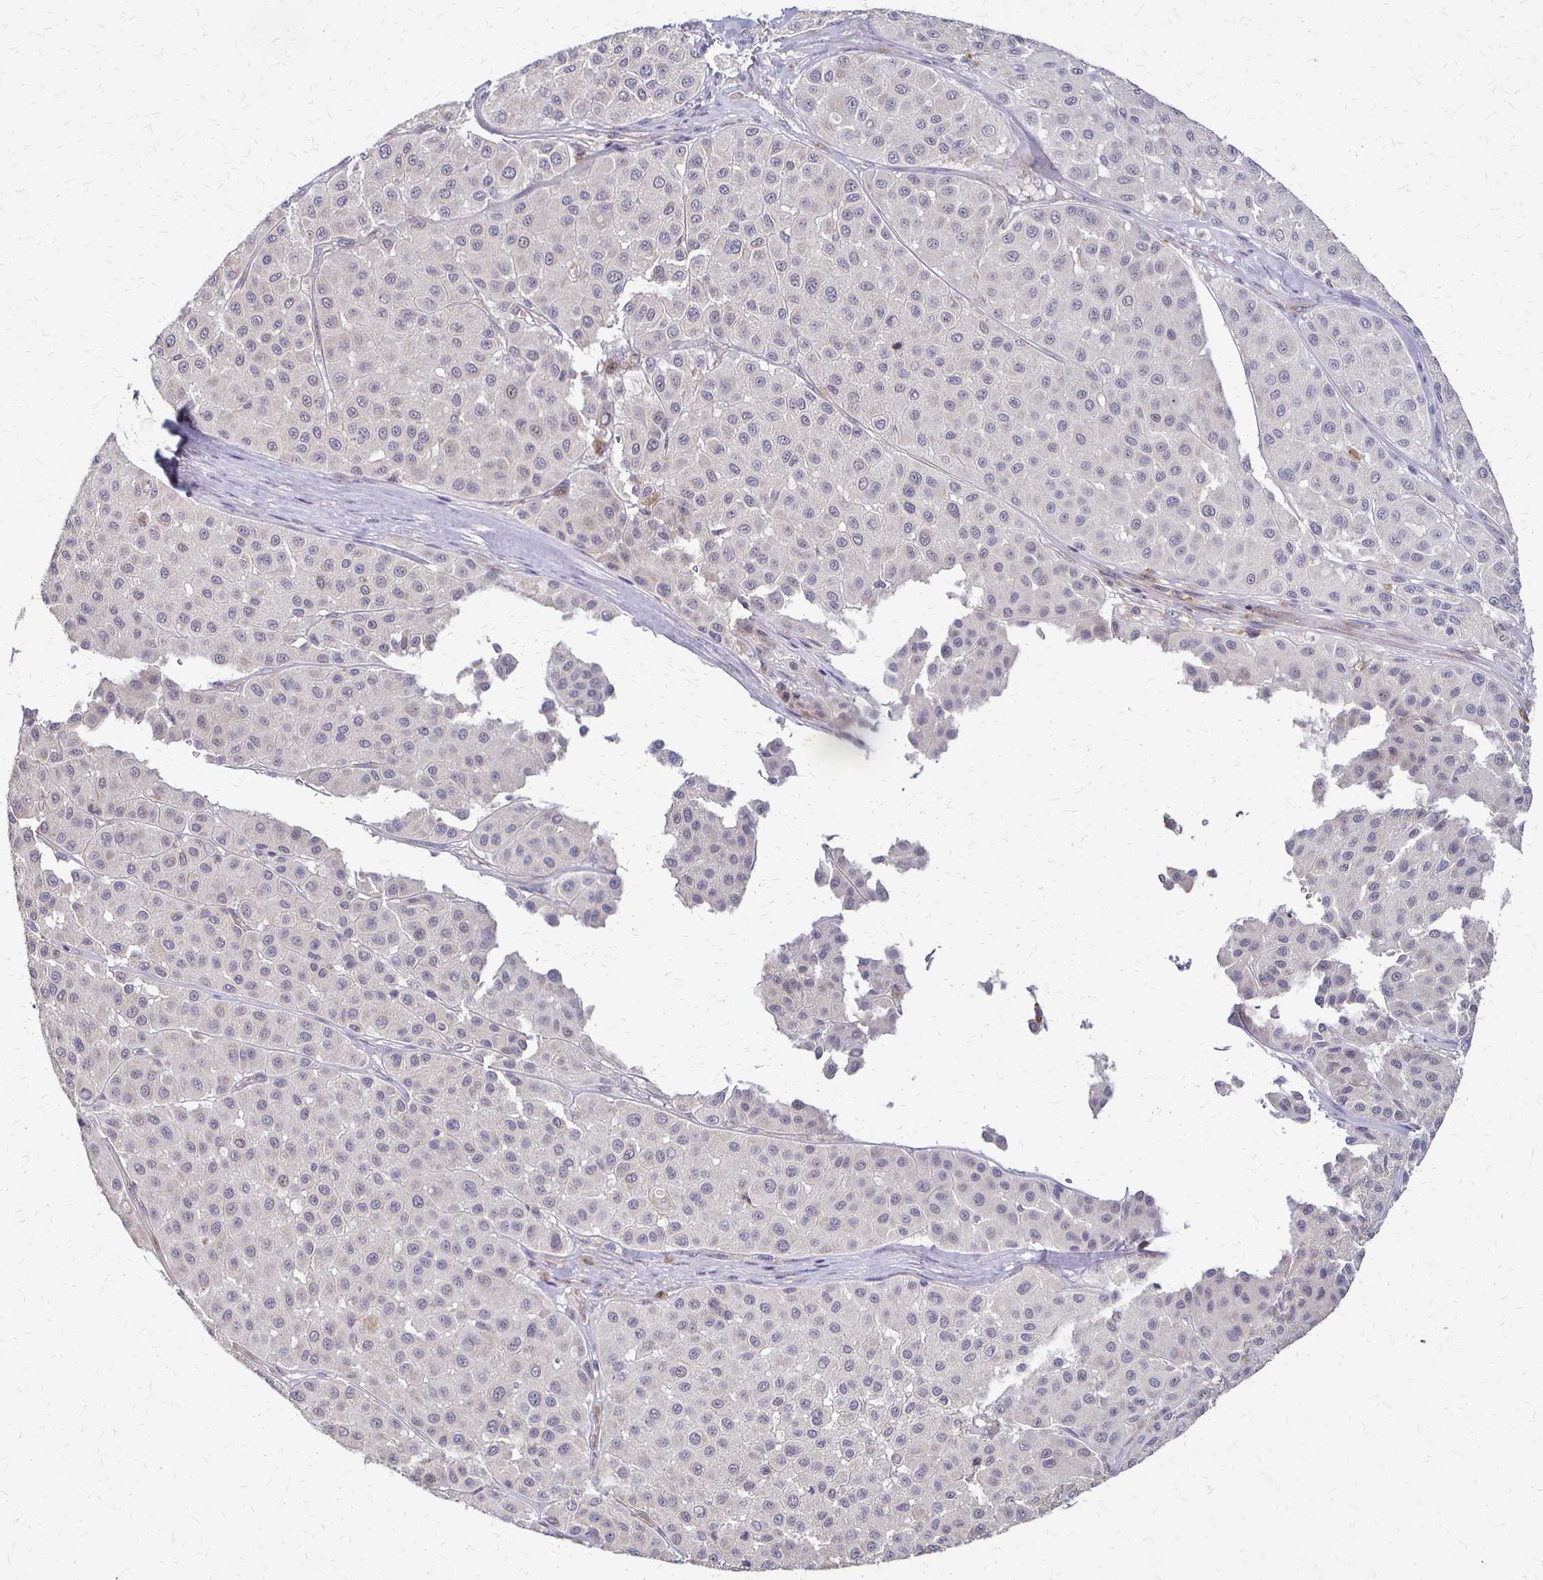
{"staining": {"intensity": "negative", "quantity": "none", "location": "none"}, "tissue": "melanoma", "cell_type": "Tumor cells", "image_type": "cancer", "snomed": [{"axis": "morphology", "description": "Malignant melanoma, Metastatic site"}, {"axis": "topography", "description": "Smooth muscle"}], "caption": "Melanoma stained for a protein using IHC demonstrates no expression tumor cells.", "gene": "SLC9A9", "patient": {"sex": "male", "age": 41}}